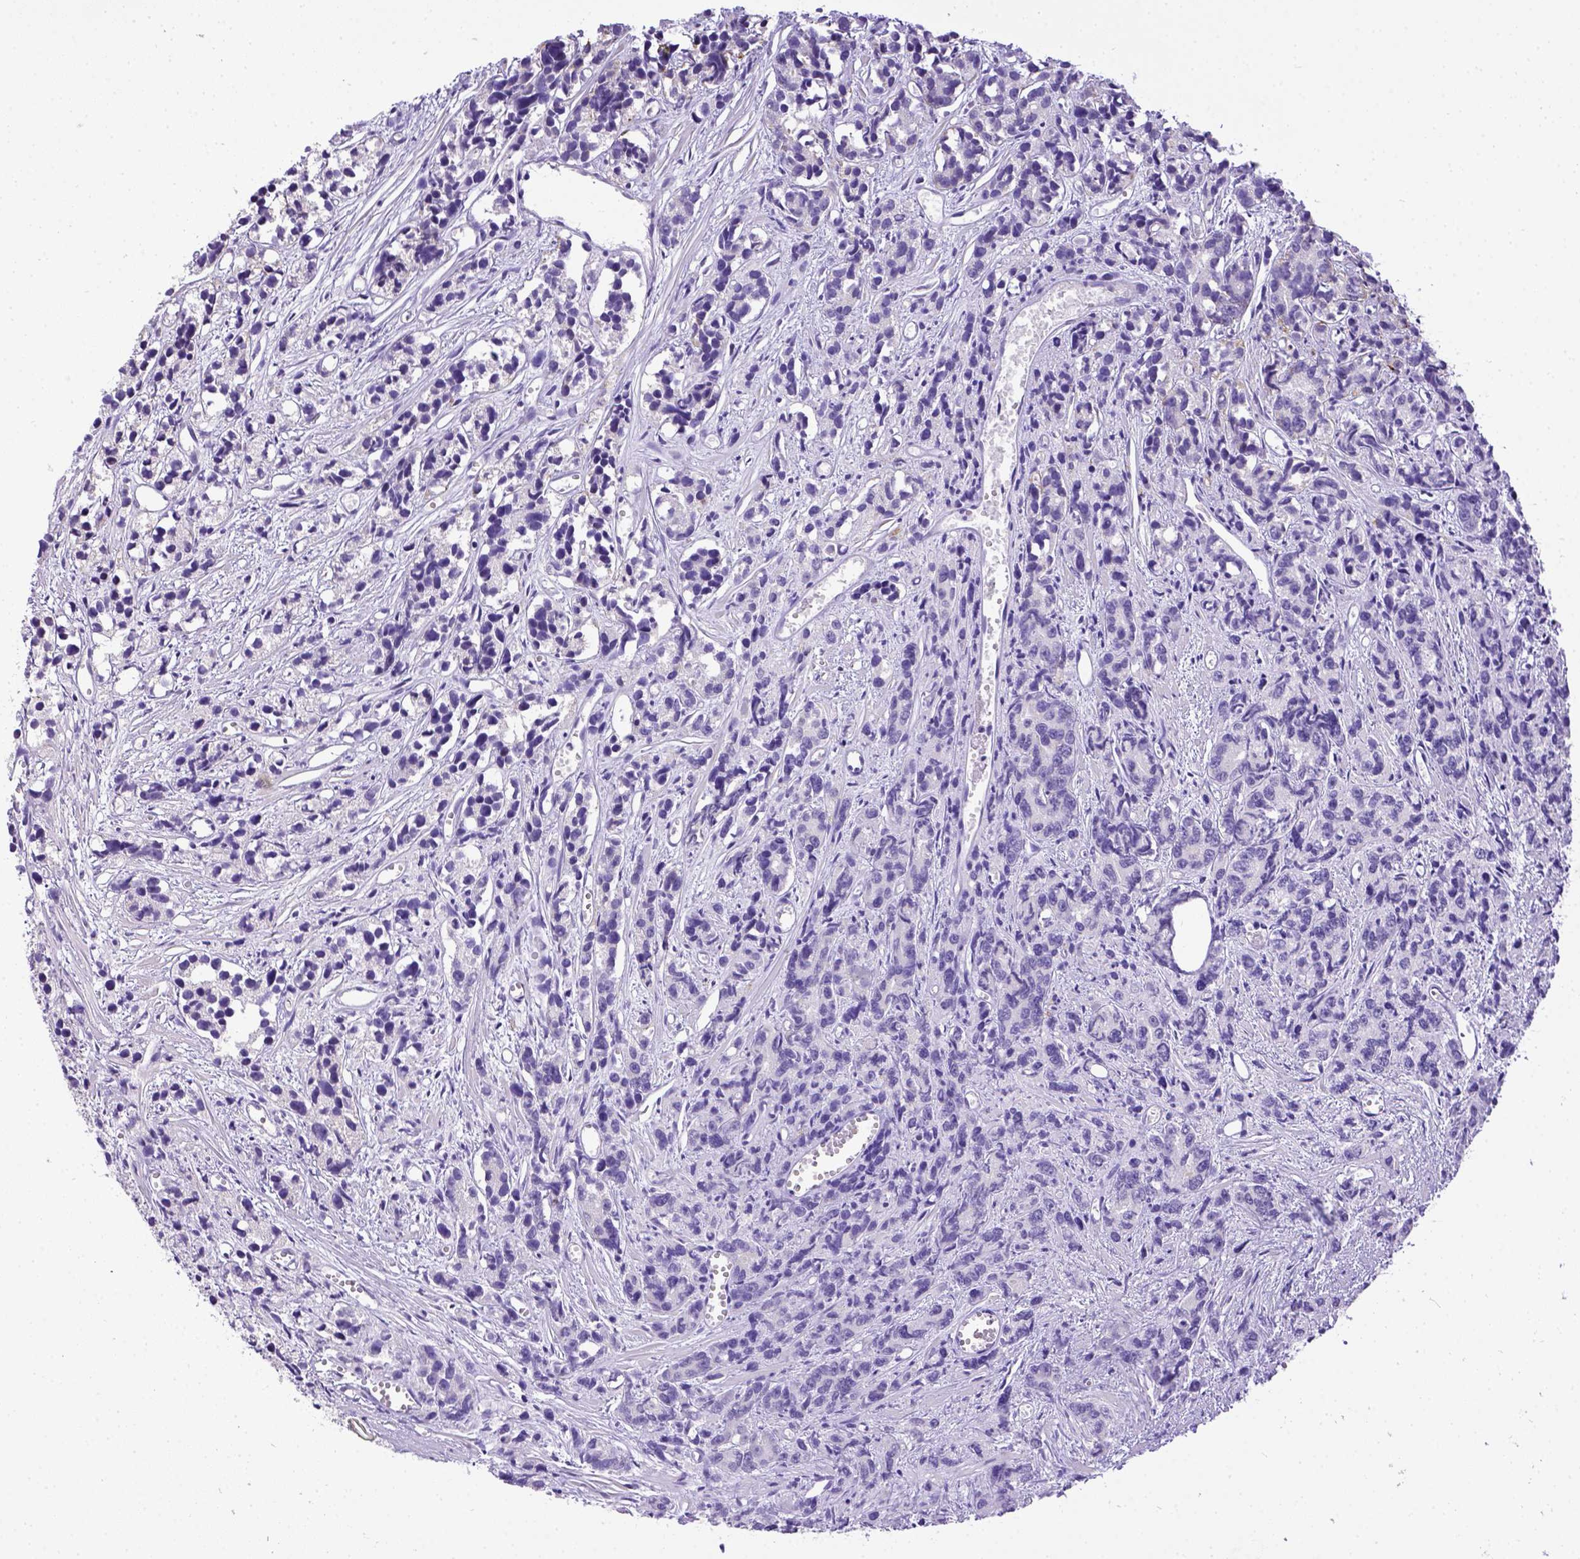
{"staining": {"intensity": "negative", "quantity": "none", "location": "none"}, "tissue": "prostate cancer", "cell_type": "Tumor cells", "image_type": "cancer", "snomed": [{"axis": "morphology", "description": "Adenocarcinoma, High grade"}, {"axis": "topography", "description": "Prostate"}], "caption": "An image of human prostate cancer (high-grade adenocarcinoma) is negative for staining in tumor cells.", "gene": "ESR1", "patient": {"sex": "male", "age": 77}}